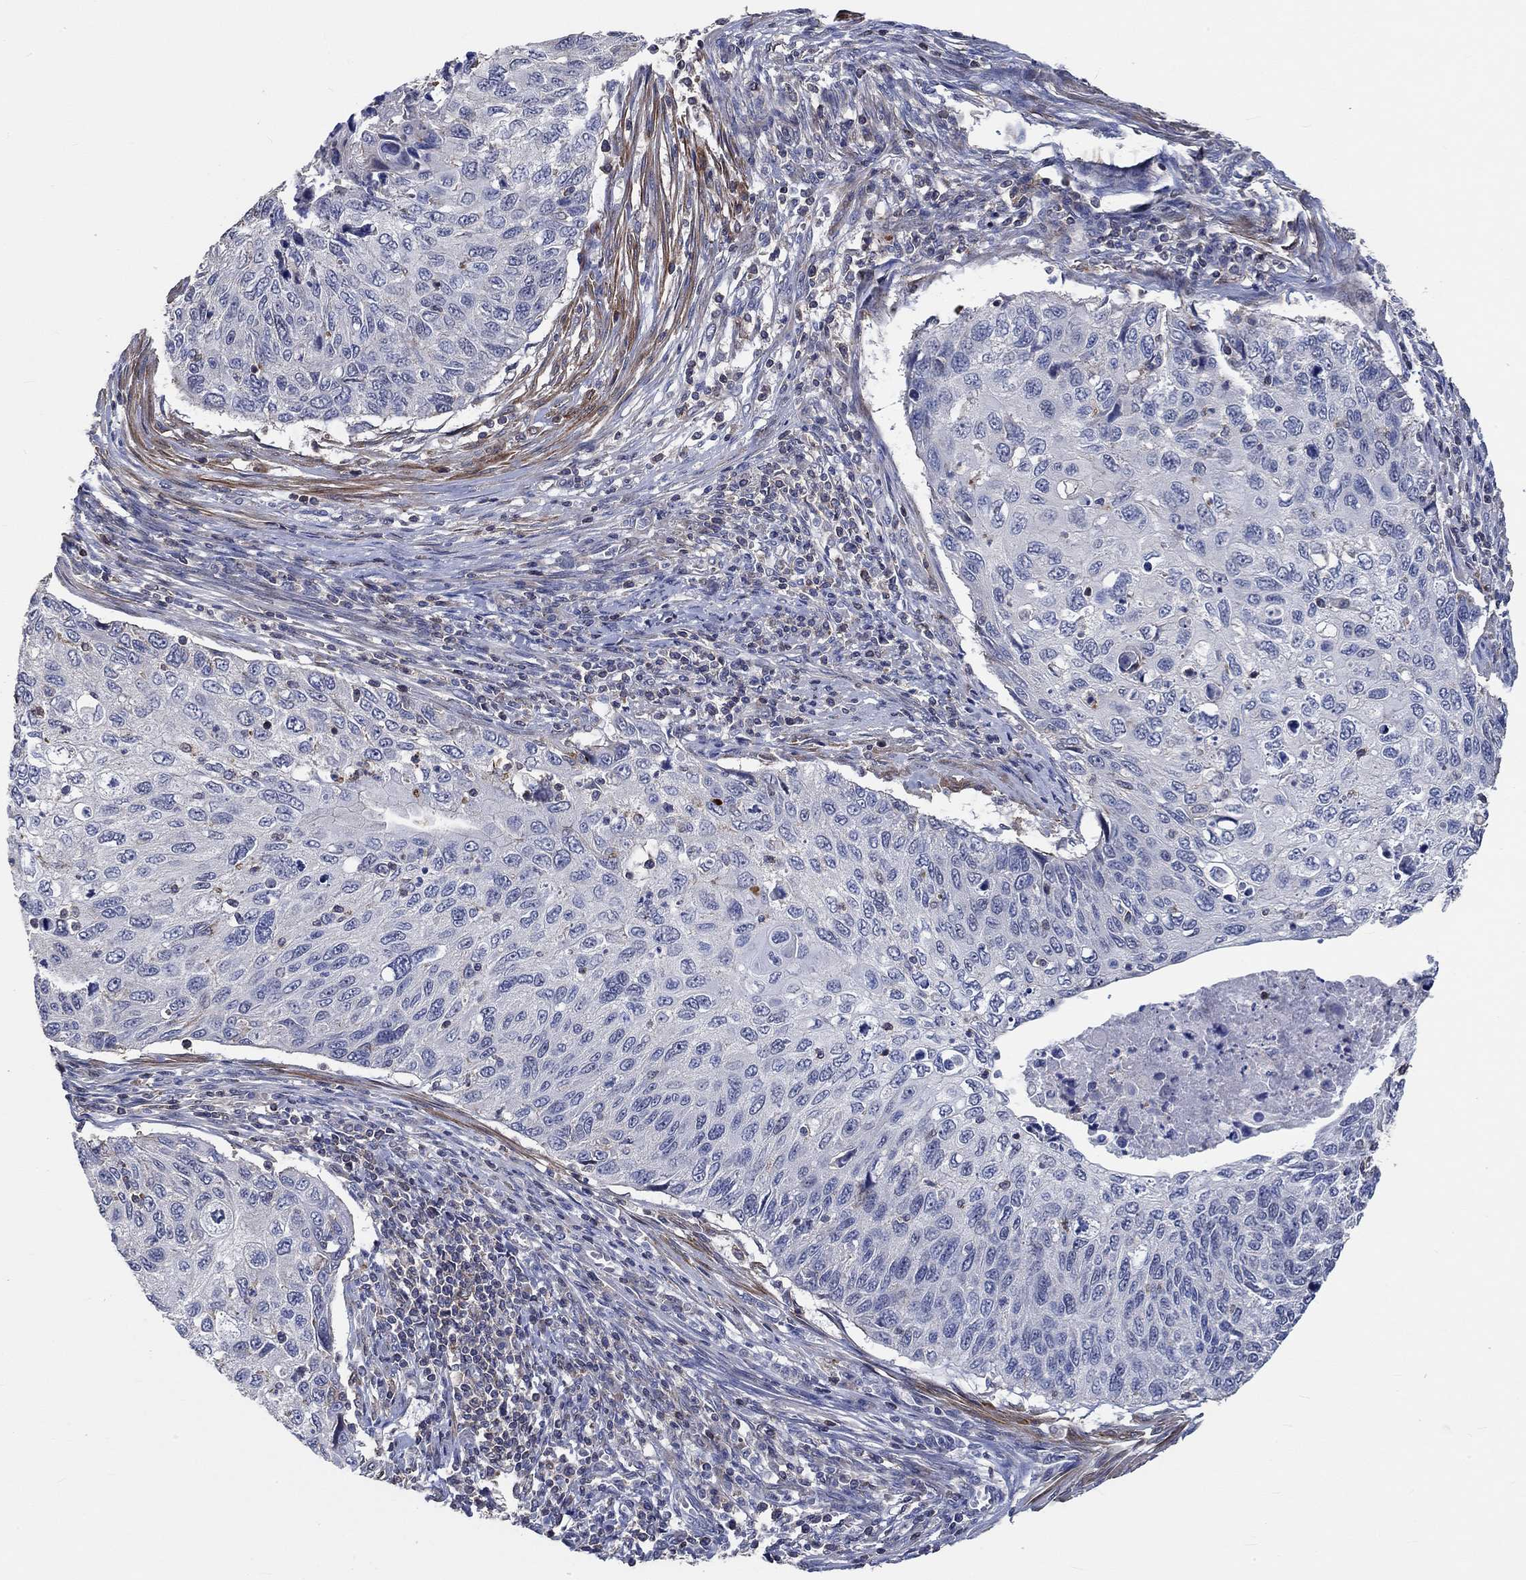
{"staining": {"intensity": "negative", "quantity": "none", "location": "none"}, "tissue": "cervical cancer", "cell_type": "Tumor cells", "image_type": "cancer", "snomed": [{"axis": "morphology", "description": "Squamous cell carcinoma, NOS"}, {"axis": "topography", "description": "Cervix"}], "caption": "Squamous cell carcinoma (cervical) stained for a protein using IHC reveals no staining tumor cells.", "gene": "TNFAIP8L3", "patient": {"sex": "female", "age": 70}}